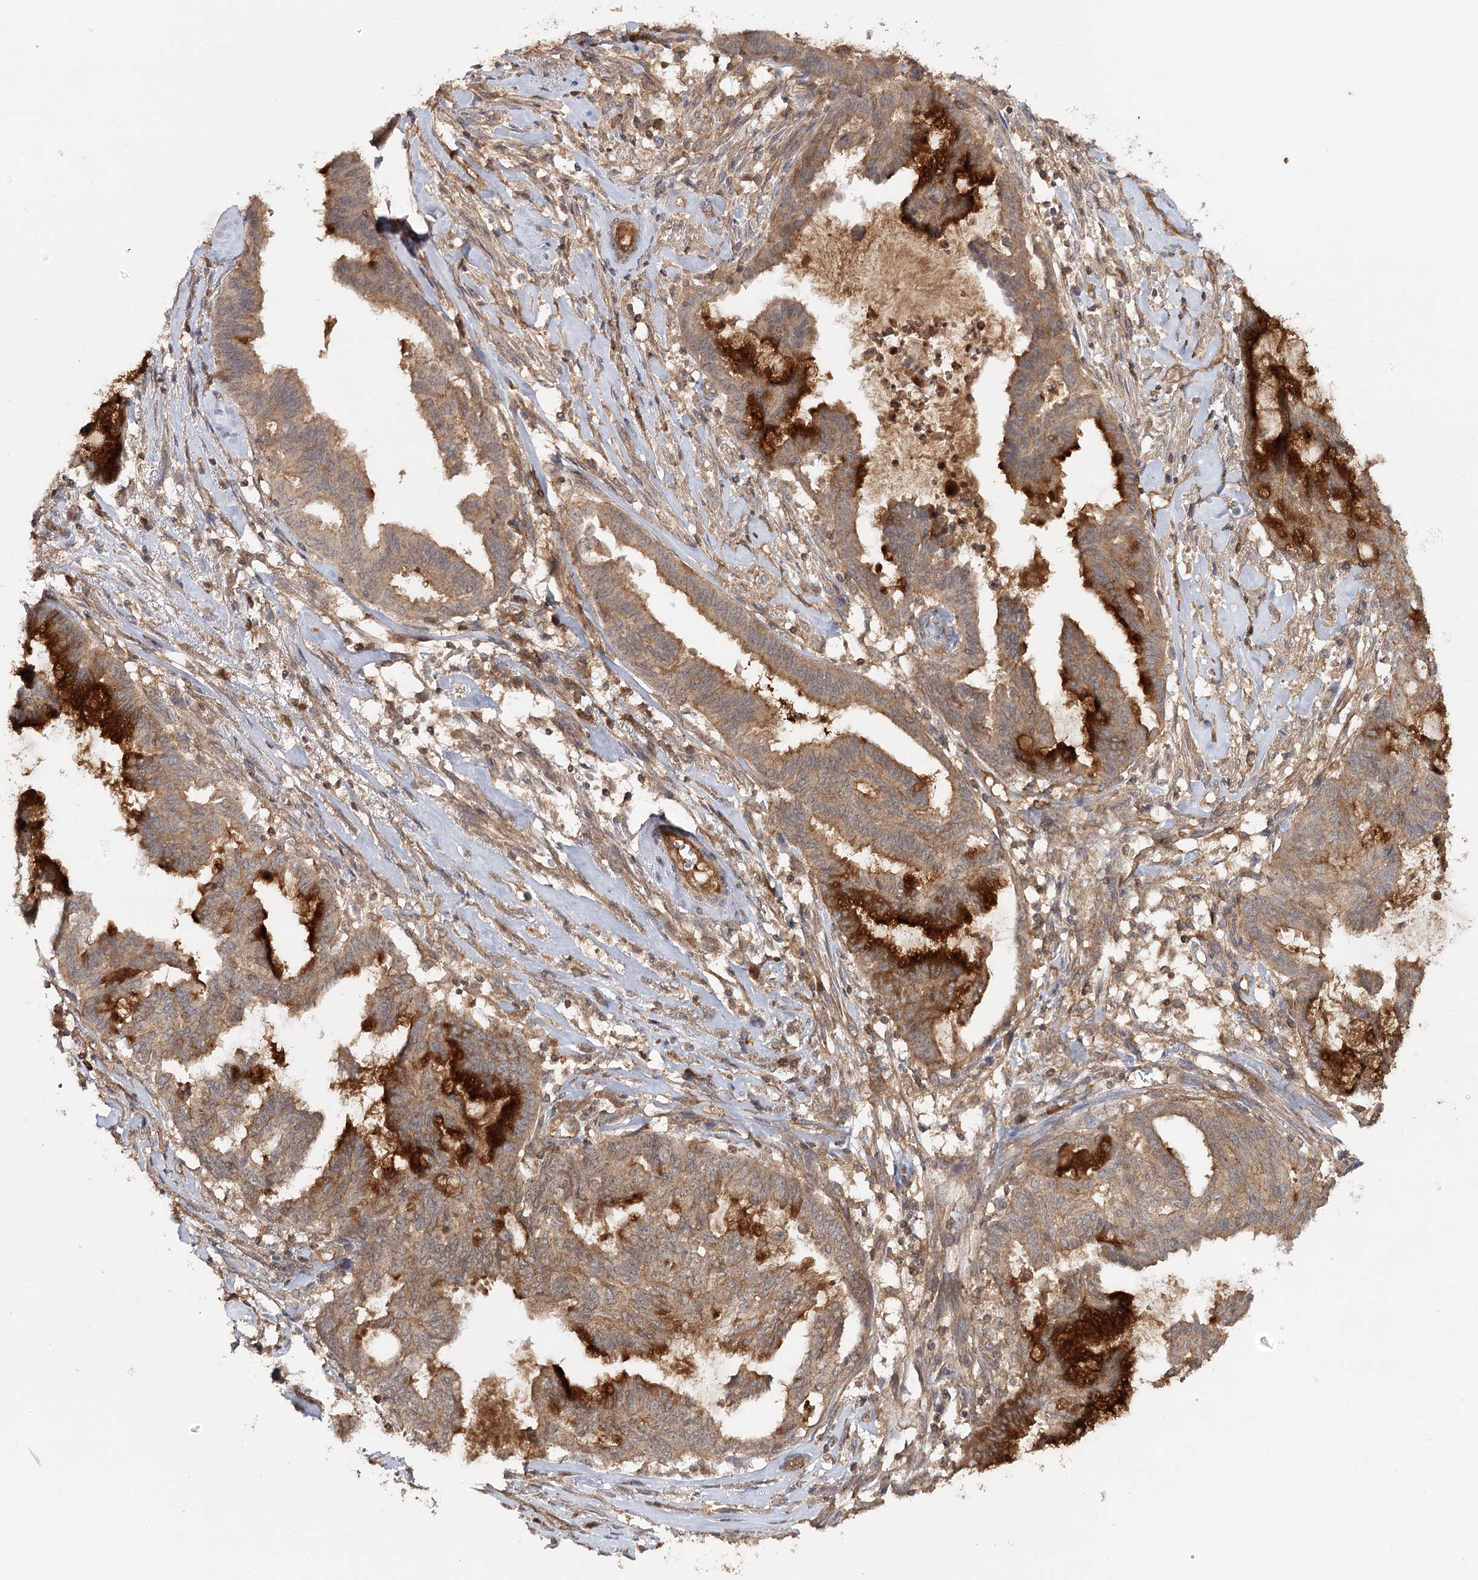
{"staining": {"intensity": "moderate", "quantity": "25%-75%", "location": "cytoplasmic/membranous"}, "tissue": "endometrial cancer", "cell_type": "Tumor cells", "image_type": "cancer", "snomed": [{"axis": "morphology", "description": "Adenocarcinoma, NOS"}, {"axis": "topography", "description": "Endometrium"}], "caption": "IHC micrograph of neoplastic tissue: human adenocarcinoma (endometrial) stained using IHC displays medium levels of moderate protein expression localized specifically in the cytoplasmic/membranous of tumor cells, appearing as a cytoplasmic/membranous brown color.", "gene": "BCR", "patient": {"sex": "female", "age": 86}}